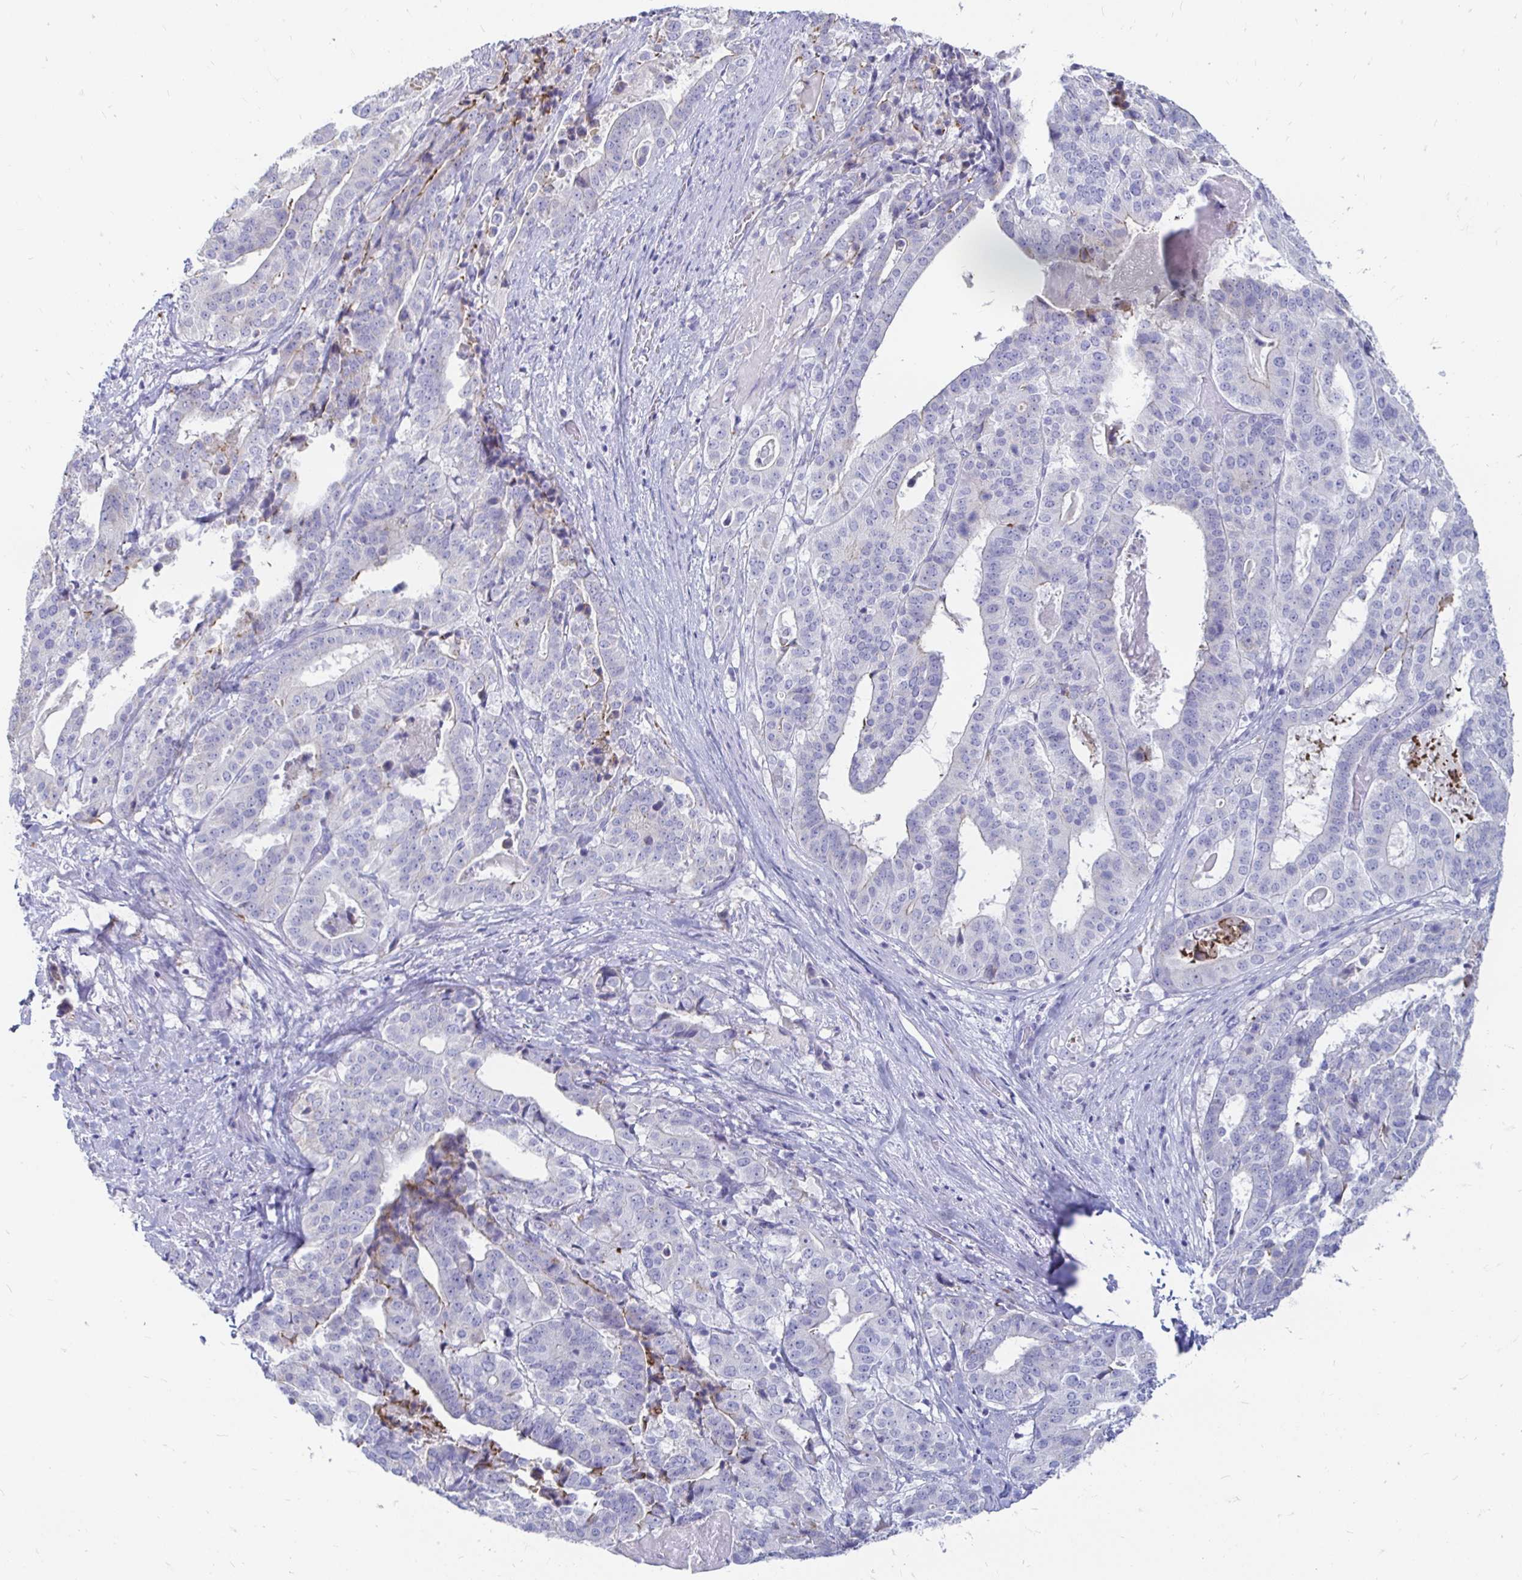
{"staining": {"intensity": "negative", "quantity": "none", "location": "none"}, "tissue": "stomach cancer", "cell_type": "Tumor cells", "image_type": "cancer", "snomed": [{"axis": "morphology", "description": "Adenocarcinoma, NOS"}, {"axis": "topography", "description": "Stomach"}], "caption": "High magnification brightfield microscopy of stomach cancer stained with DAB (3,3'-diaminobenzidine) (brown) and counterstained with hematoxylin (blue): tumor cells show no significant positivity.", "gene": "PEG10", "patient": {"sex": "male", "age": 48}}